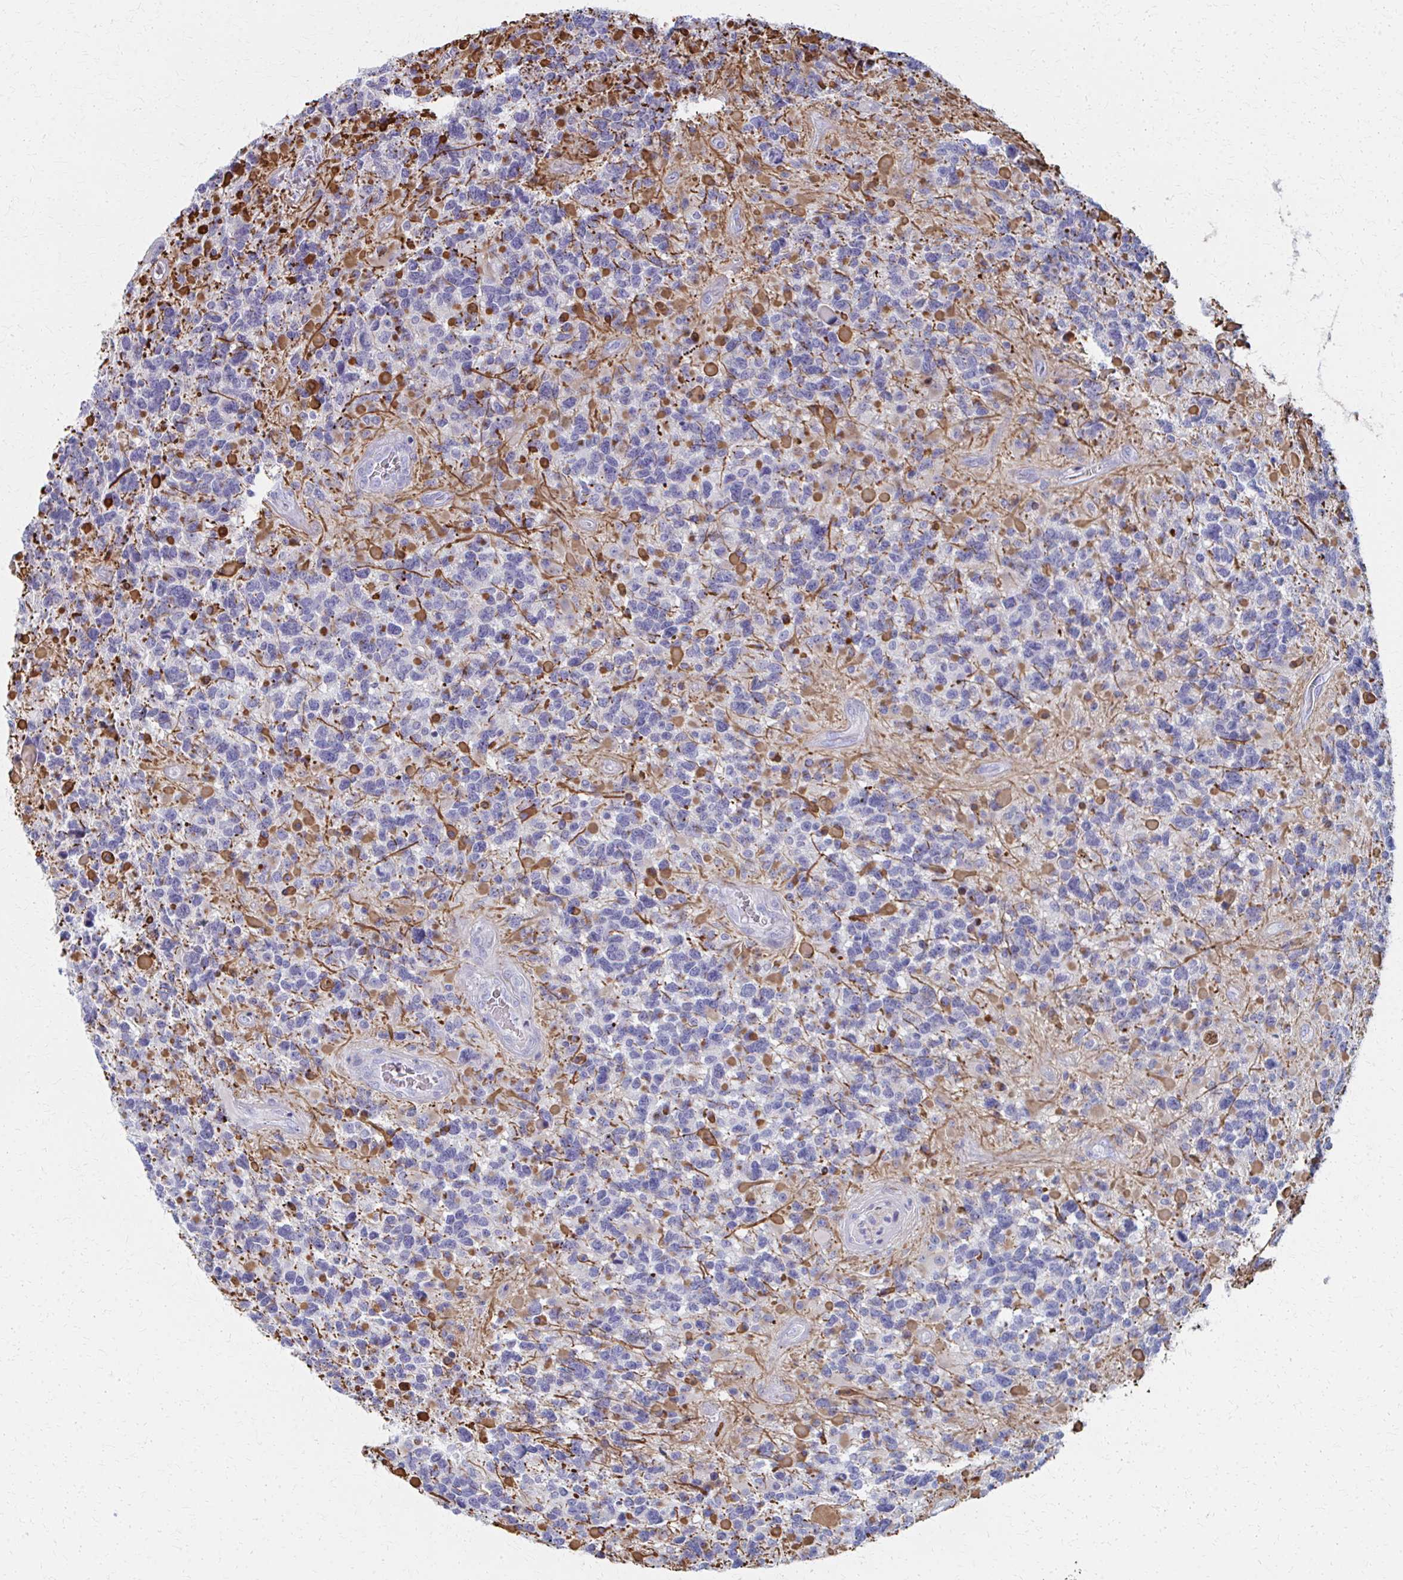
{"staining": {"intensity": "negative", "quantity": "none", "location": "none"}, "tissue": "glioma", "cell_type": "Tumor cells", "image_type": "cancer", "snomed": [{"axis": "morphology", "description": "Glioma, malignant, High grade"}, {"axis": "topography", "description": "Brain"}], "caption": "The histopathology image demonstrates no staining of tumor cells in malignant glioma (high-grade).", "gene": "MS4A2", "patient": {"sex": "female", "age": 40}}